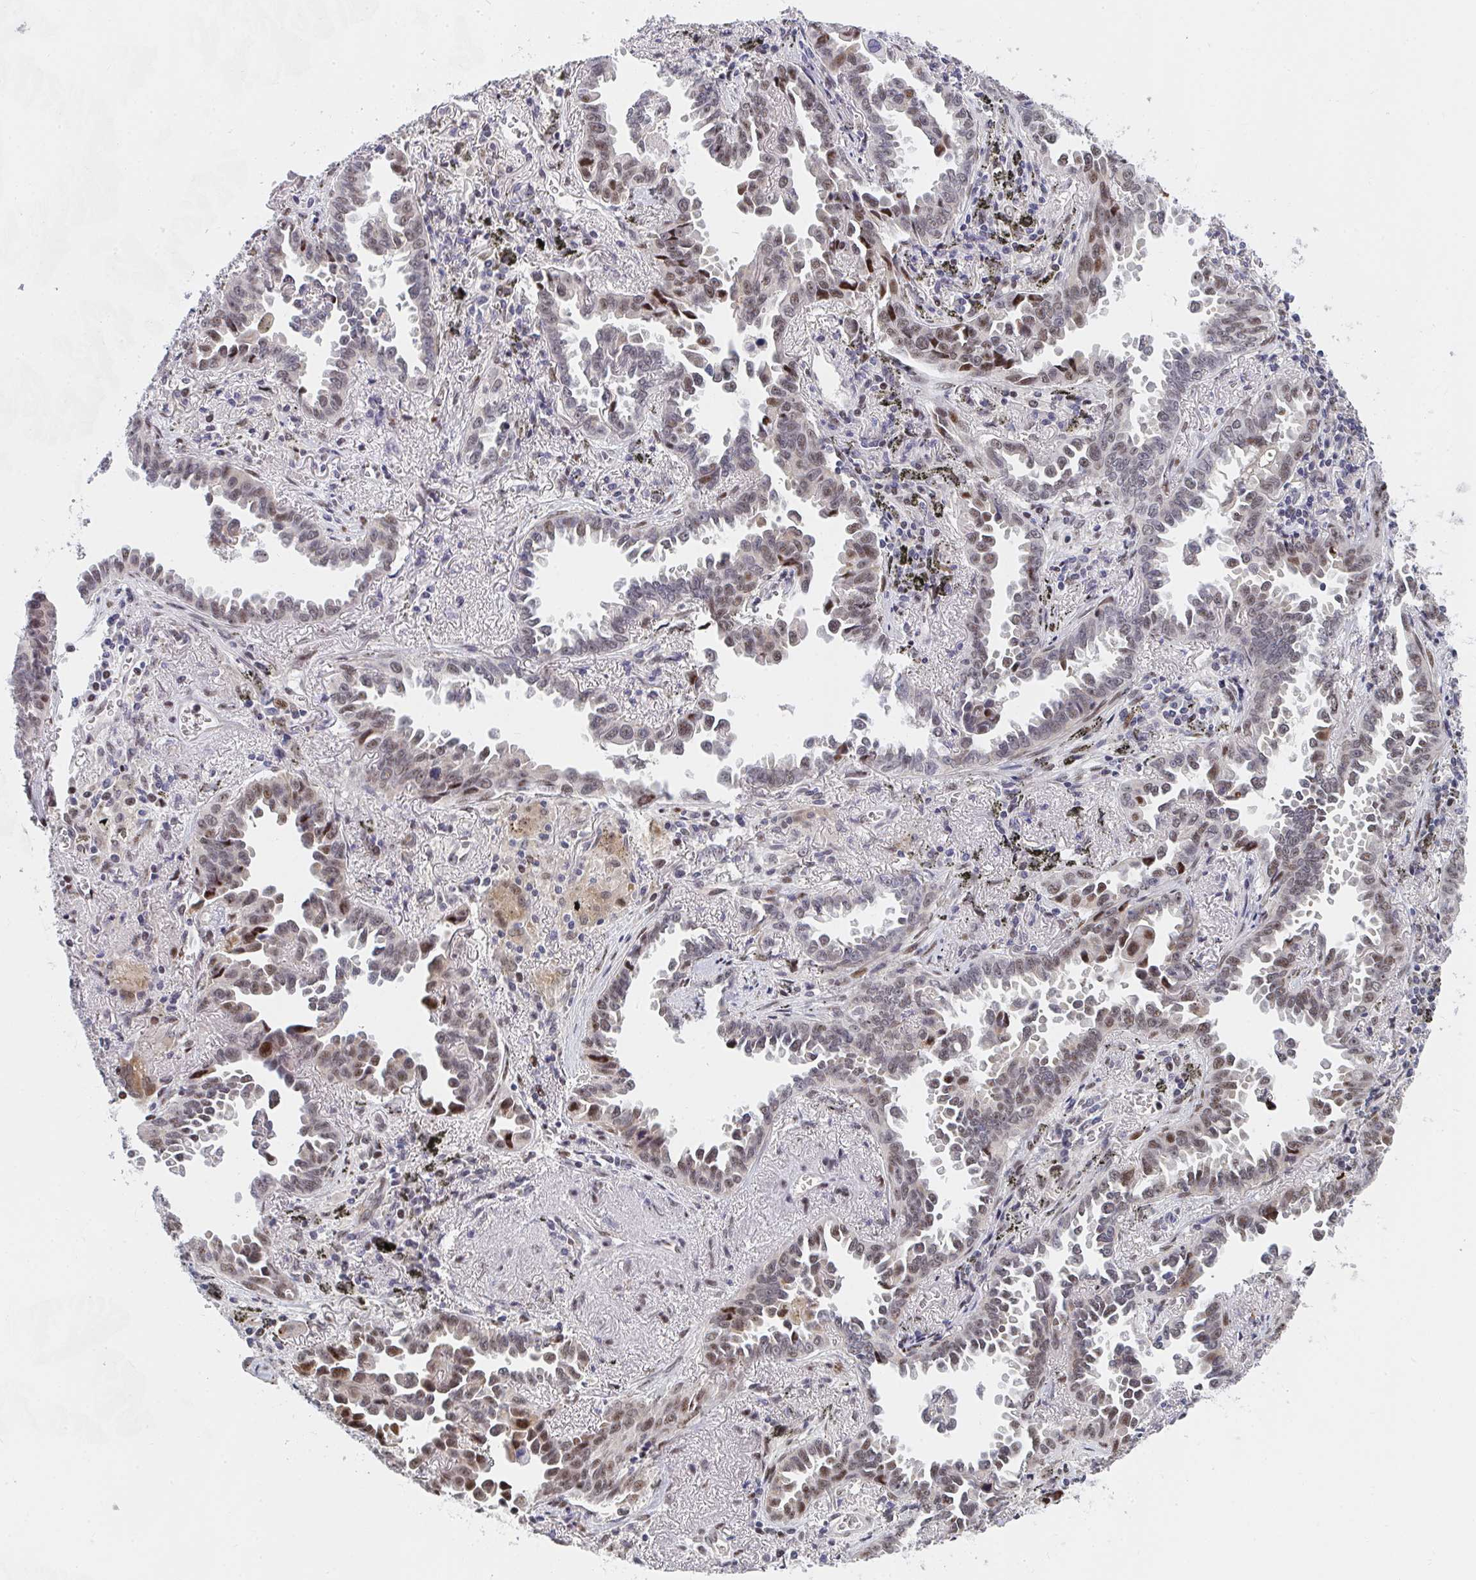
{"staining": {"intensity": "moderate", "quantity": ">75%", "location": "nuclear"}, "tissue": "lung cancer", "cell_type": "Tumor cells", "image_type": "cancer", "snomed": [{"axis": "morphology", "description": "Adenocarcinoma, NOS"}, {"axis": "topography", "description": "Lung"}], "caption": "Tumor cells demonstrate medium levels of moderate nuclear staining in approximately >75% of cells in lung cancer. (DAB (3,3'-diaminobenzidine) IHC, brown staining for protein, blue staining for nuclei).", "gene": "ZIC3", "patient": {"sex": "male", "age": 68}}